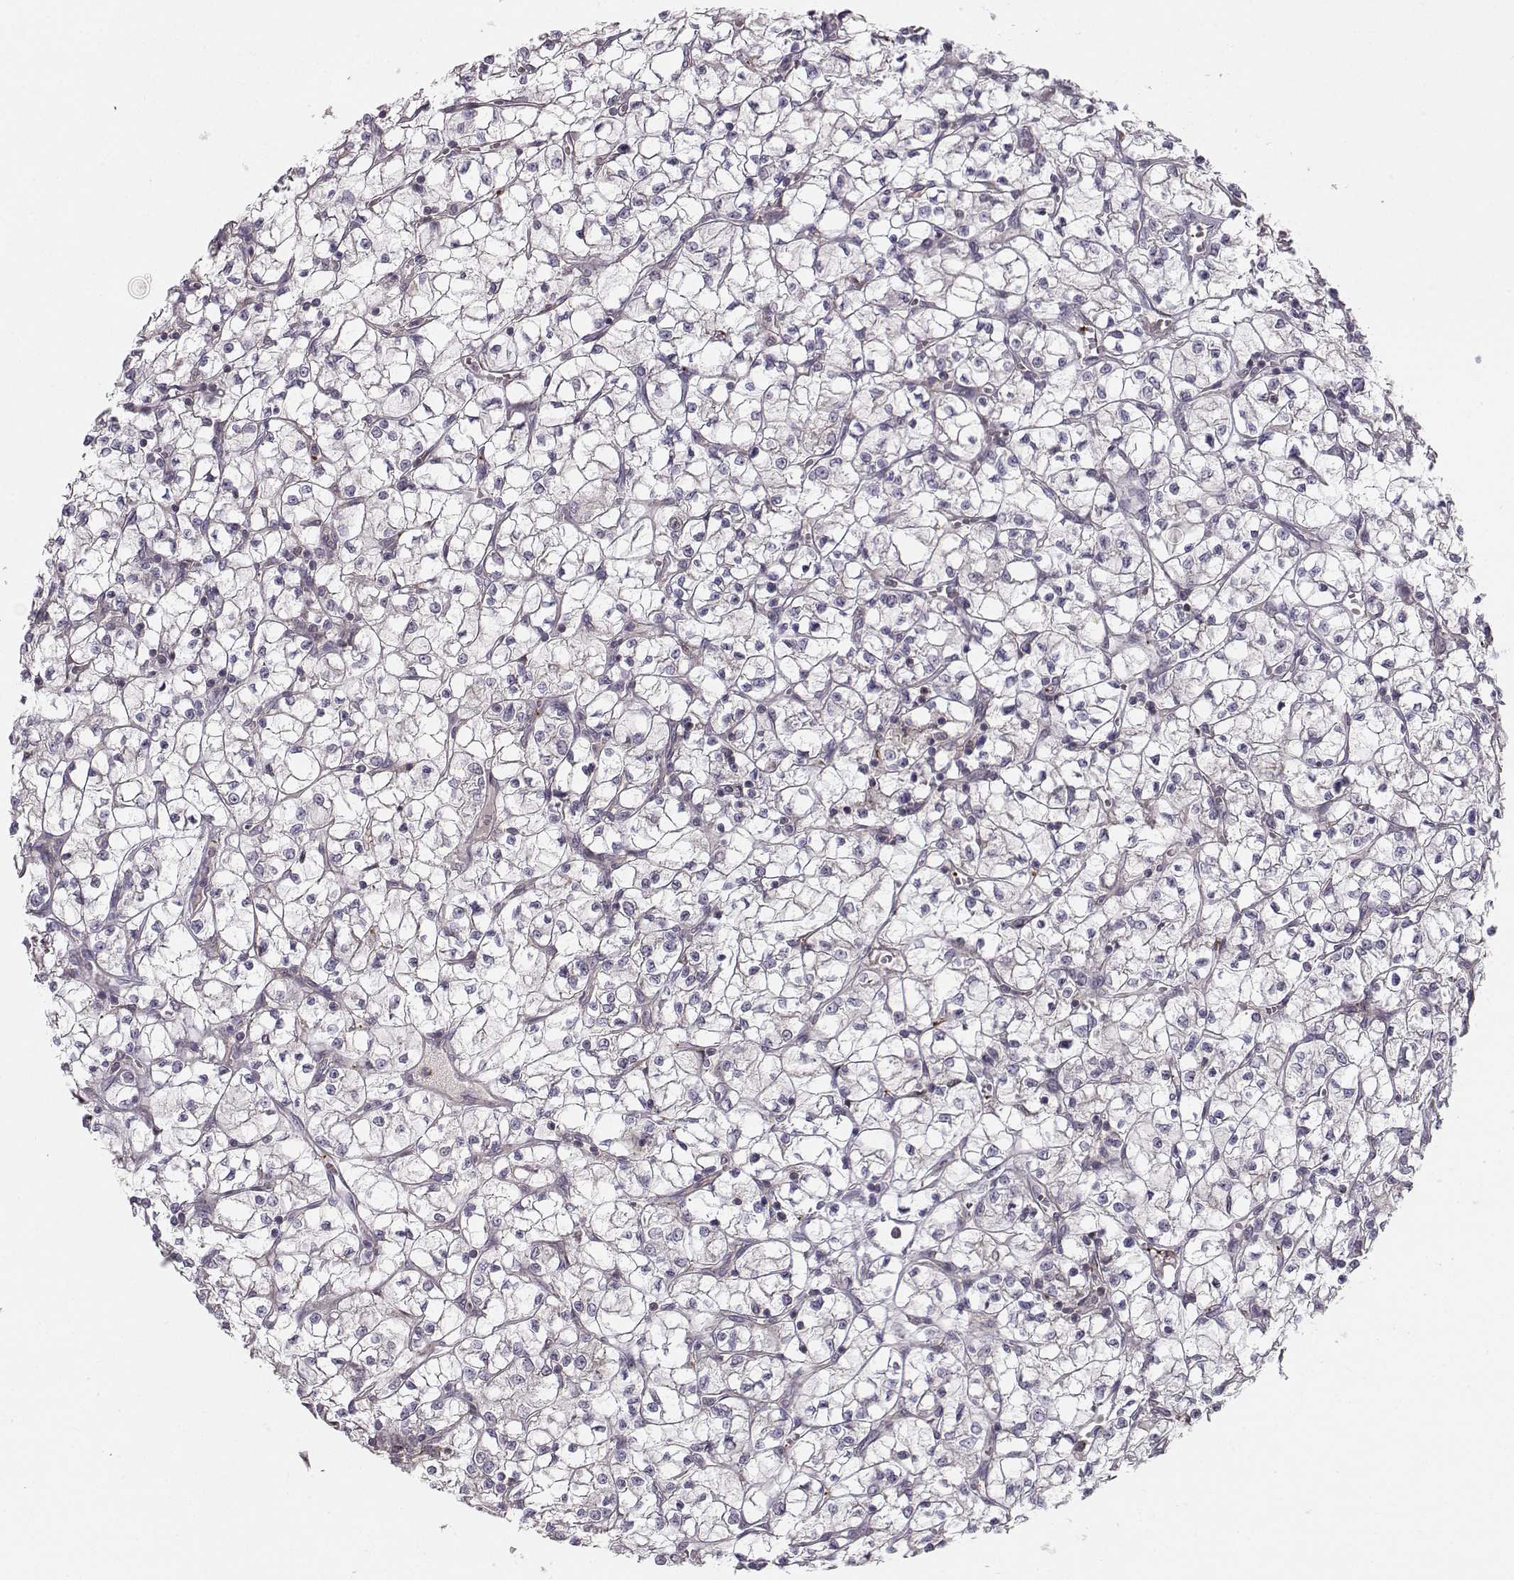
{"staining": {"intensity": "negative", "quantity": "none", "location": "none"}, "tissue": "renal cancer", "cell_type": "Tumor cells", "image_type": "cancer", "snomed": [{"axis": "morphology", "description": "Adenocarcinoma, NOS"}, {"axis": "topography", "description": "Kidney"}], "caption": "DAB (3,3'-diaminobenzidine) immunohistochemical staining of renal cancer demonstrates no significant staining in tumor cells.", "gene": "ASB16", "patient": {"sex": "female", "age": 64}}